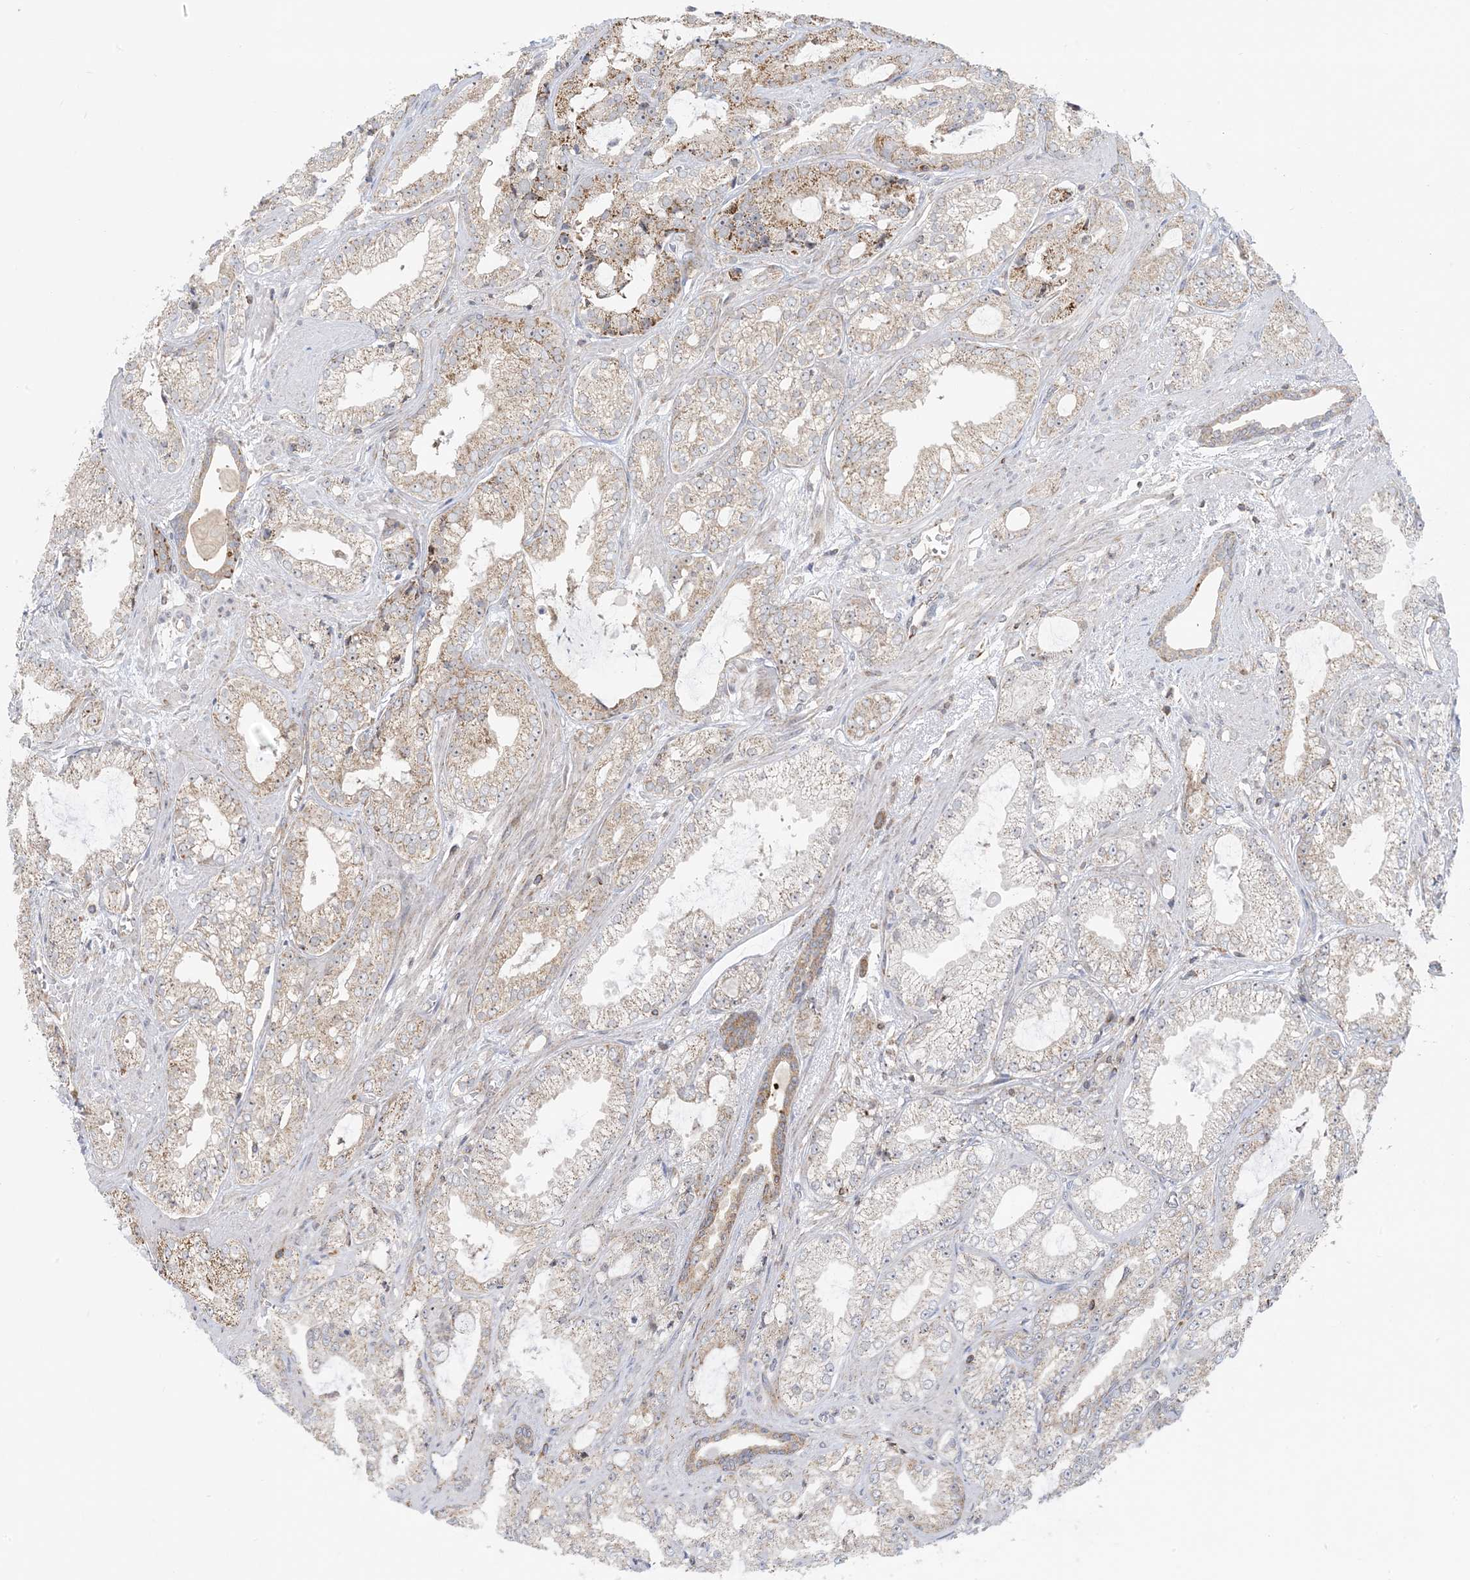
{"staining": {"intensity": "moderate", "quantity": "25%-75%", "location": "cytoplasmic/membranous"}, "tissue": "prostate cancer", "cell_type": "Tumor cells", "image_type": "cancer", "snomed": [{"axis": "morphology", "description": "Adenocarcinoma, High grade"}, {"axis": "topography", "description": "Prostate"}], "caption": "Adenocarcinoma (high-grade) (prostate) stained with a brown dye demonstrates moderate cytoplasmic/membranous positive expression in approximately 25%-75% of tumor cells.", "gene": "MAPKBP1", "patient": {"sex": "male", "age": 71}}